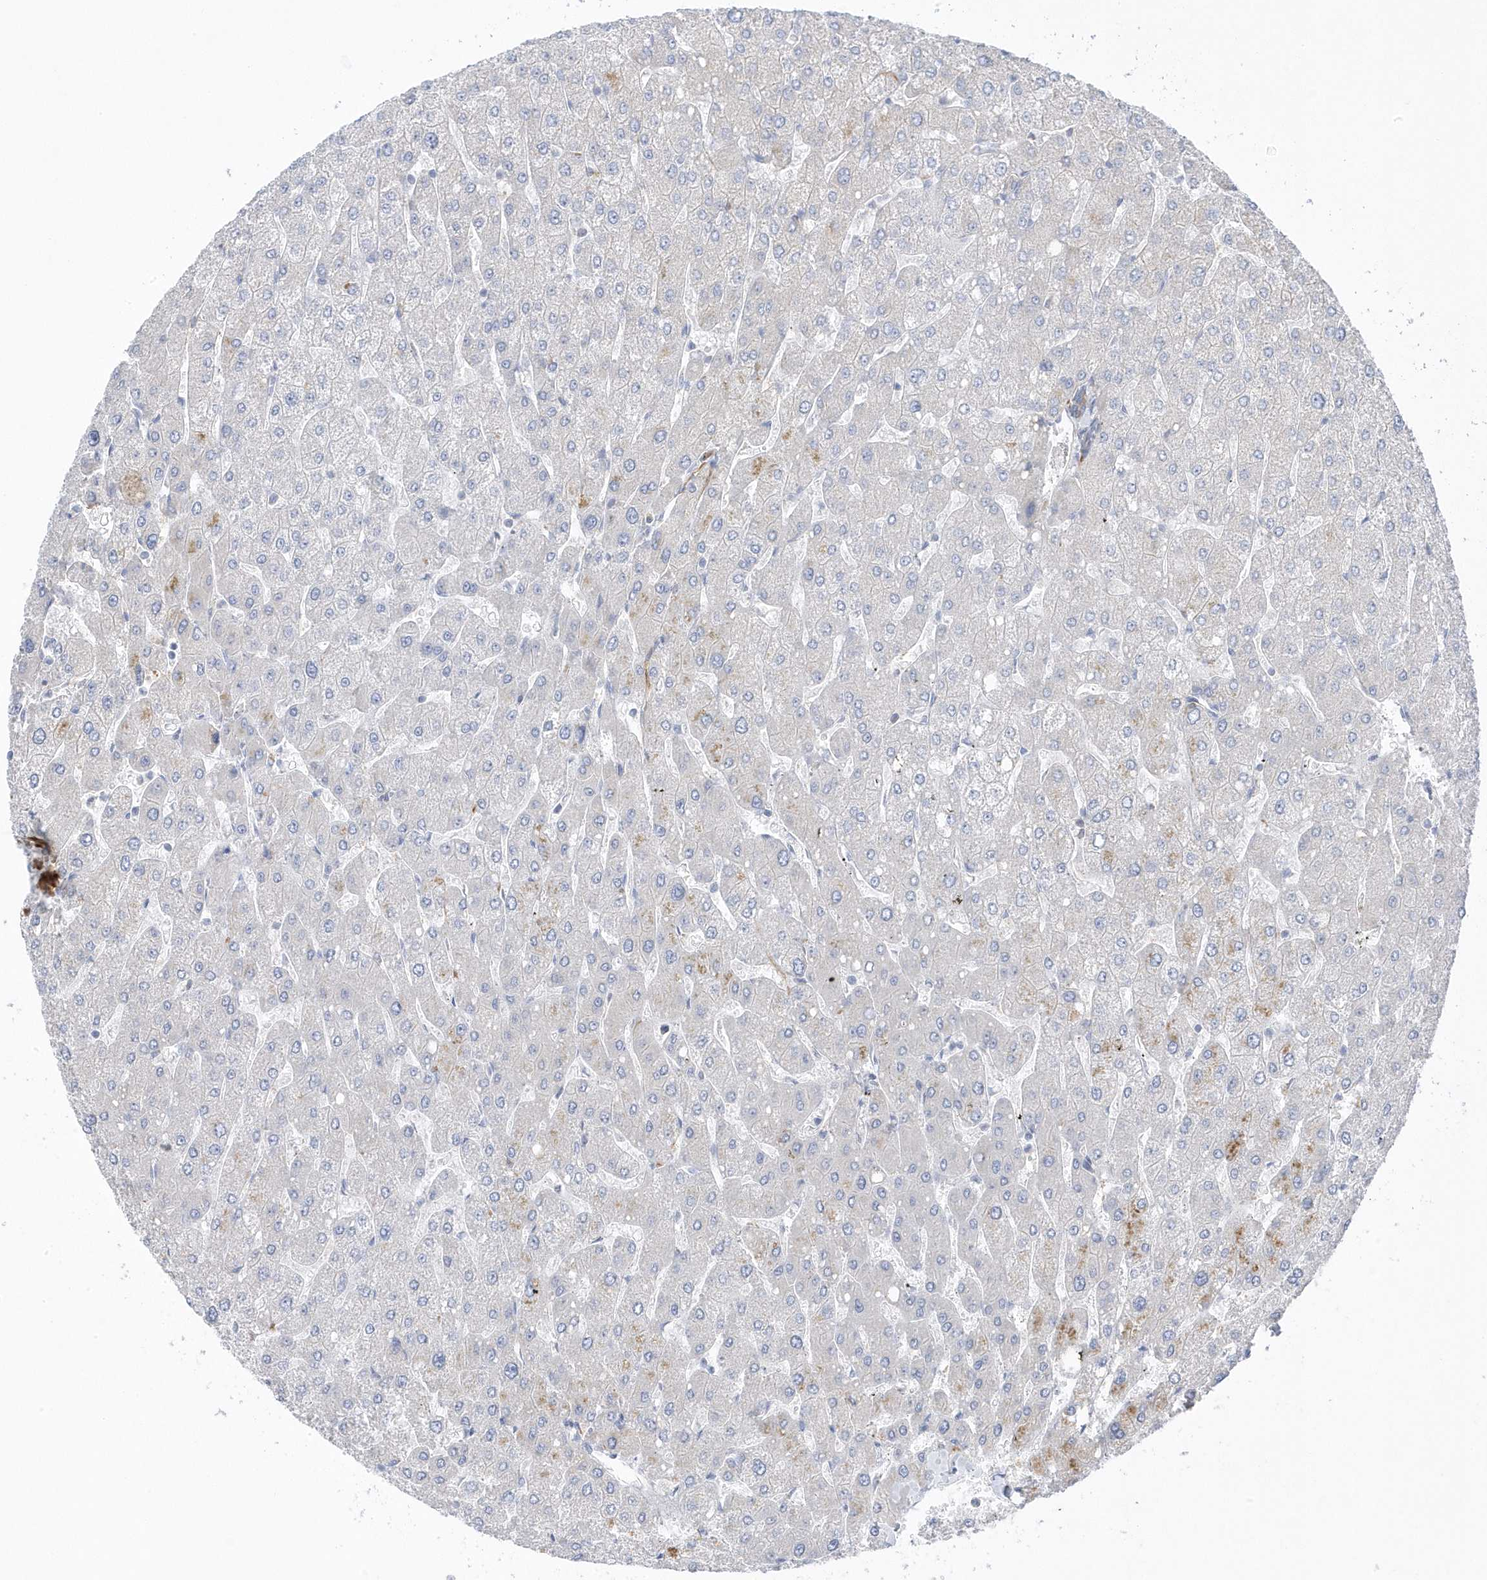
{"staining": {"intensity": "moderate", "quantity": ">75%", "location": "cytoplasmic/membranous"}, "tissue": "liver", "cell_type": "Cholangiocytes", "image_type": "normal", "snomed": [{"axis": "morphology", "description": "Normal tissue, NOS"}, {"axis": "topography", "description": "Liver"}], "caption": "IHC histopathology image of benign liver stained for a protein (brown), which exhibits medium levels of moderate cytoplasmic/membranous staining in approximately >75% of cholangiocytes.", "gene": "ANAPC1", "patient": {"sex": "male", "age": 55}}